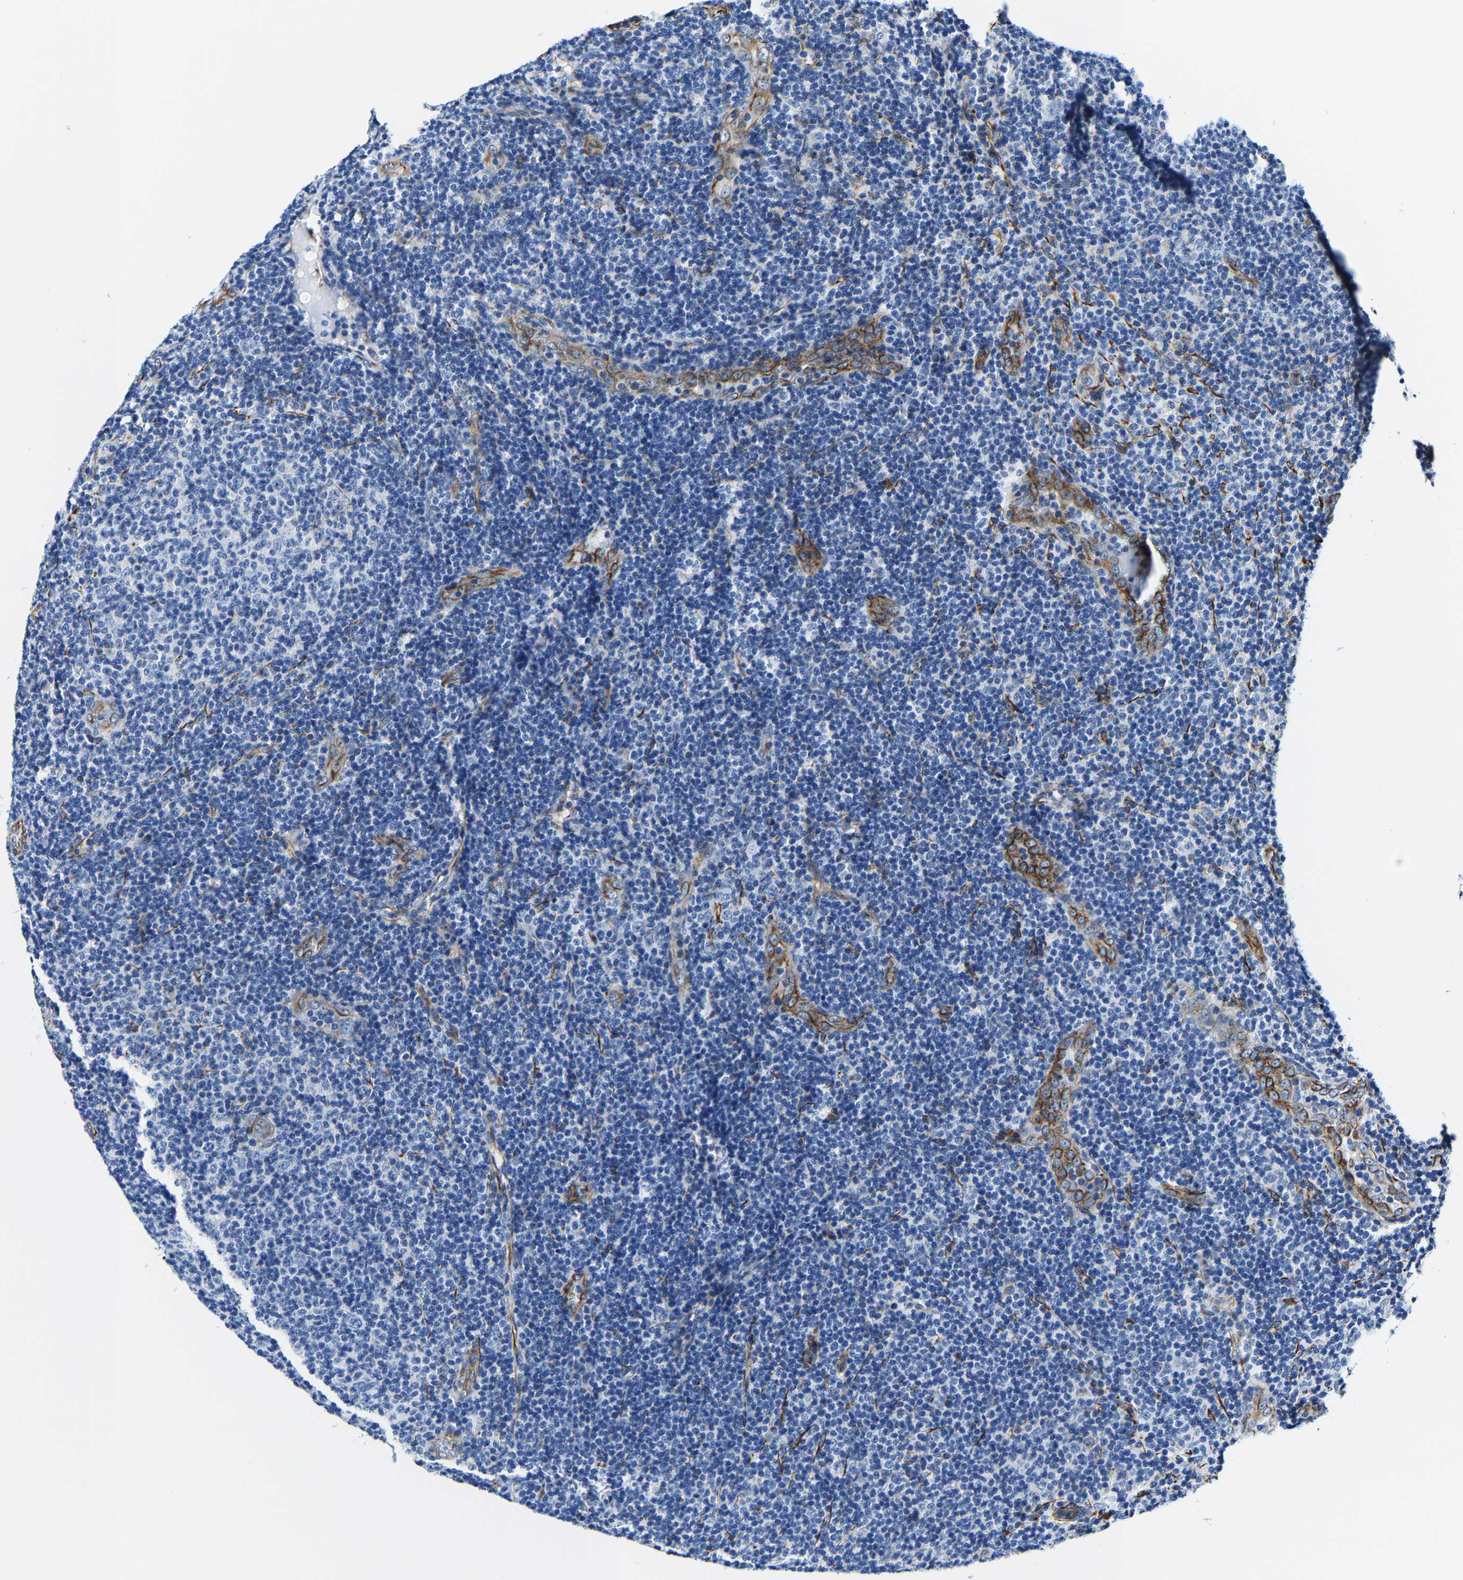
{"staining": {"intensity": "negative", "quantity": "none", "location": "none"}, "tissue": "lymphoma", "cell_type": "Tumor cells", "image_type": "cancer", "snomed": [{"axis": "morphology", "description": "Malignant lymphoma, non-Hodgkin's type, Low grade"}, {"axis": "topography", "description": "Lymph node"}], "caption": "The image displays no significant staining in tumor cells of malignant lymphoma, non-Hodgkin's type (low-grade). Brightfield microscopy of IHC stained with DAB (3,3'-diaminobenzidine) (brown) and hematoxylin (blue), captured at high magnification.", "gene": "MMEL1", "patient": {"sex": "male", "age": 83}}